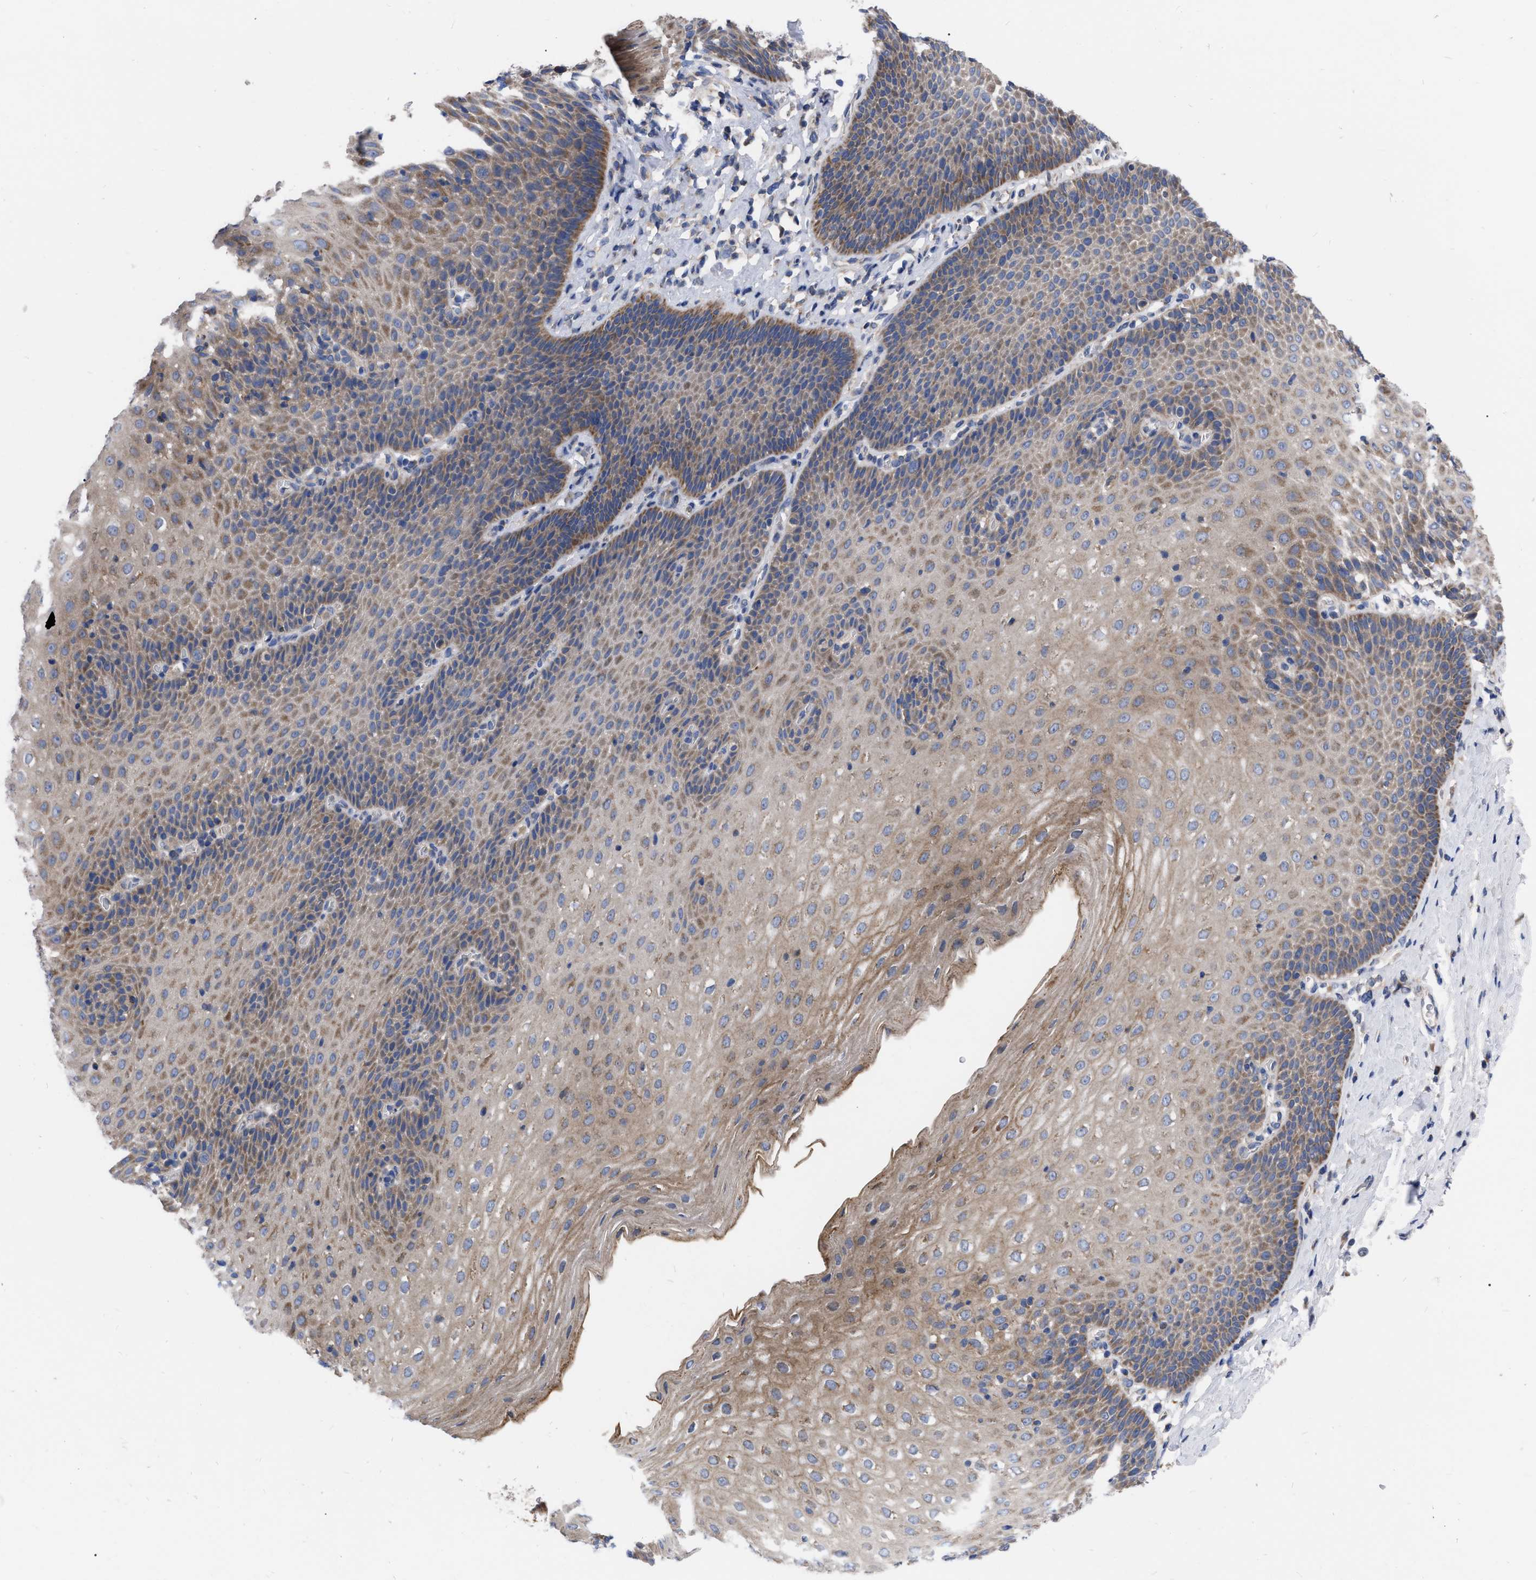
{"staining": {"intensity": "moderate", "quantity": ">75%", "location": "cytoplasmic/membranous"}, "tissue": "esophagus", "cell_type": "Squamous epithelial cells", "image_type": "normal", "snomed": [{"axis": "morphology", "description": "Normal tissue, NOS"}, {"axis": "topography", "description": "Esophagus"}], "caption": "Protein analysis of normal esophagus exhibits moderate cytoplasmic/membranous expression in about >75% of squamous epithelial cells. Nuclei are stained in blue.", "gene": "CDKN2C", "patient": {"sex": "female", "age": 61}}